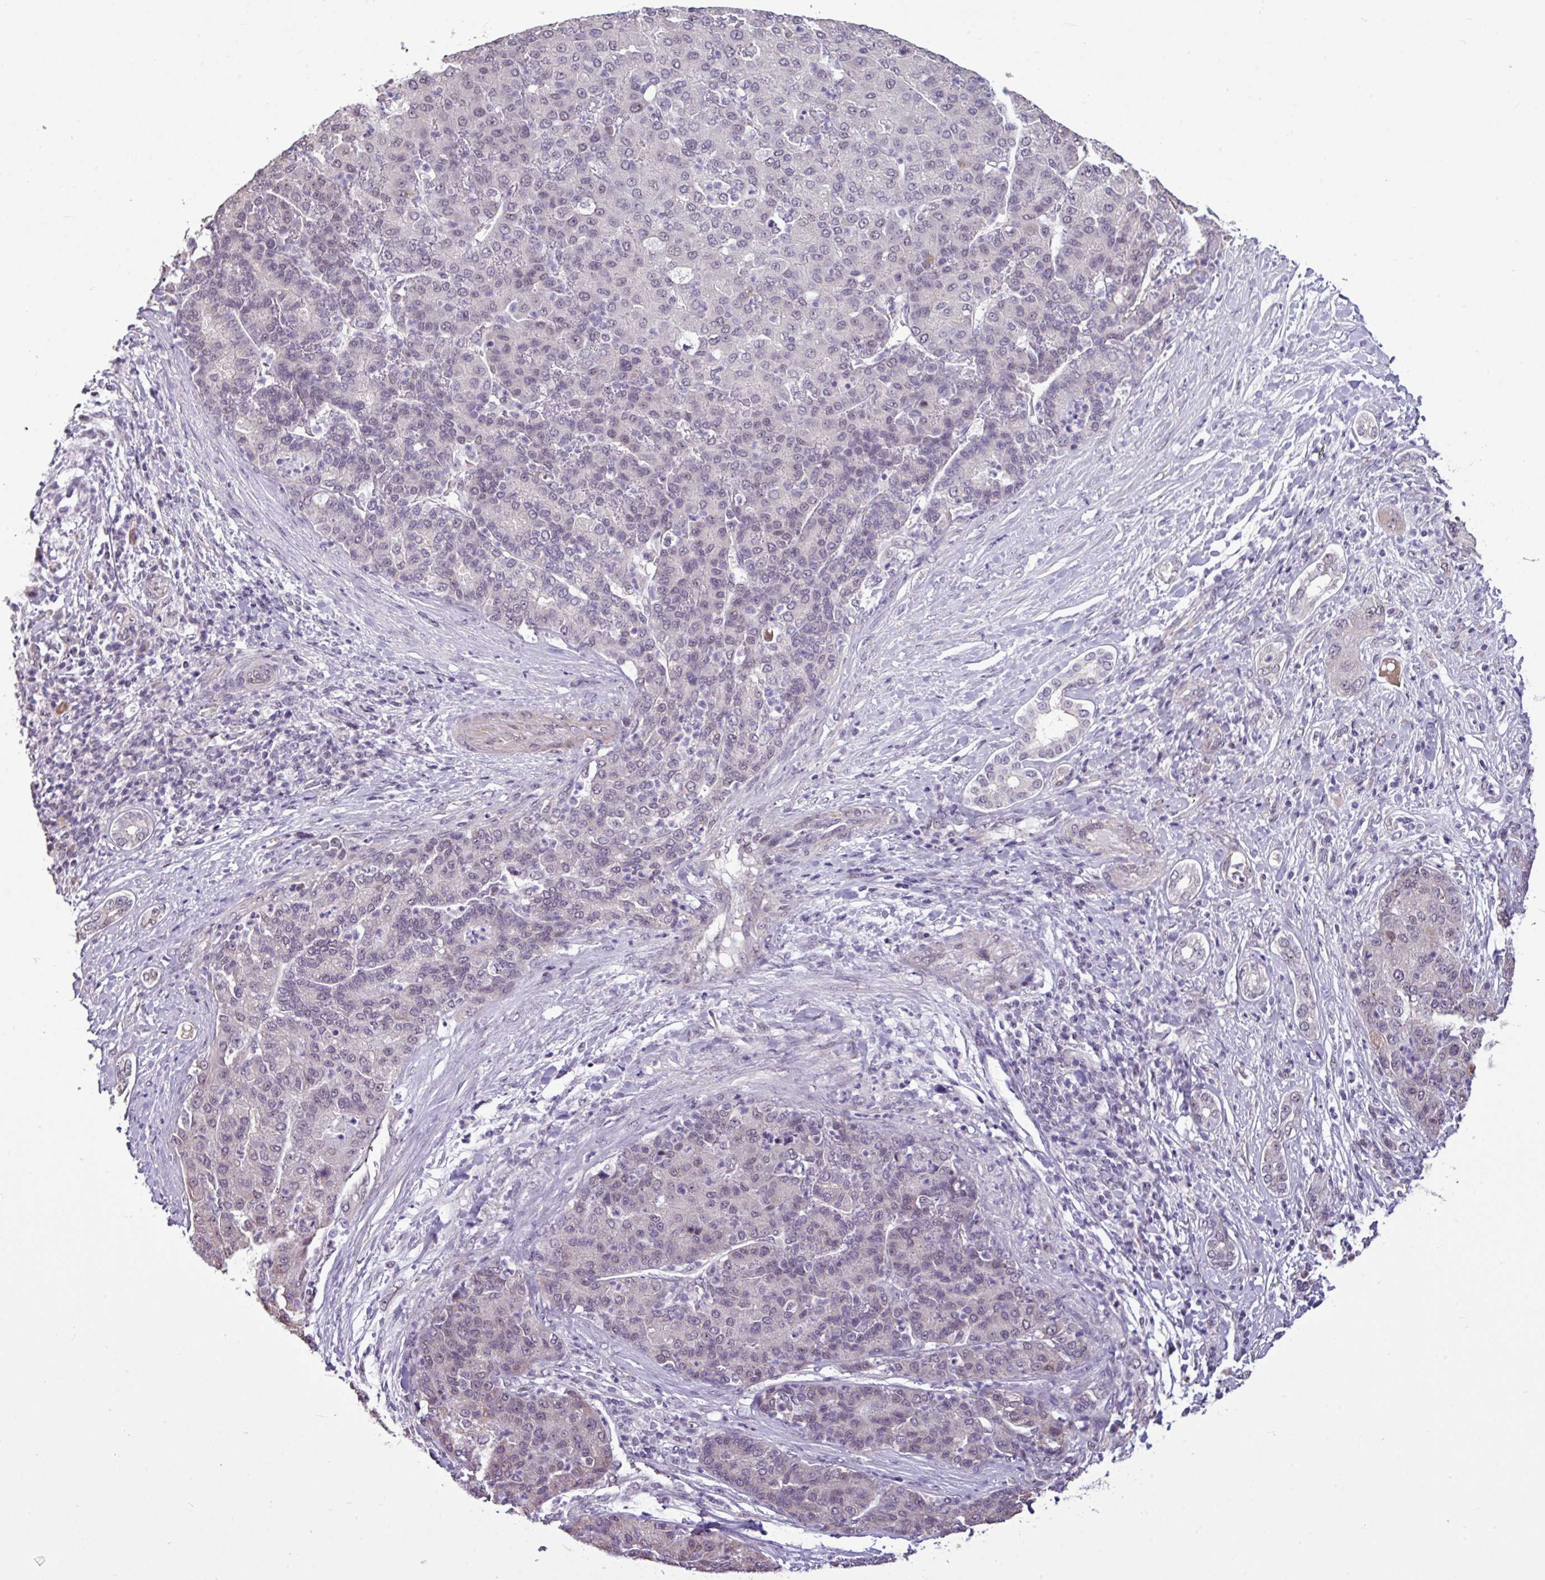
{"staining": {"intensity": "moderate", "quantity": "<25%", "location": "cytoplasmic/membranous,nuclear"}, "tissue": "liver cancer", "cell_type": "Tumor cells", "image_type": "cancer", "snomed": [{"axis": "morphology", "description": "Carcinoma, Hepatocellular, NOS"}, {"axis": "topography", "description": "Liver"}], "caption": "Human liver hepatocellular carcinoma stained with a brown dye exhibits moderate cytoplasmic/membranous and nuclear positive positivity in approximately <25% of tumor cells.", "gene": "UTP18", "patient": {"sex": "male", "age": 65}}